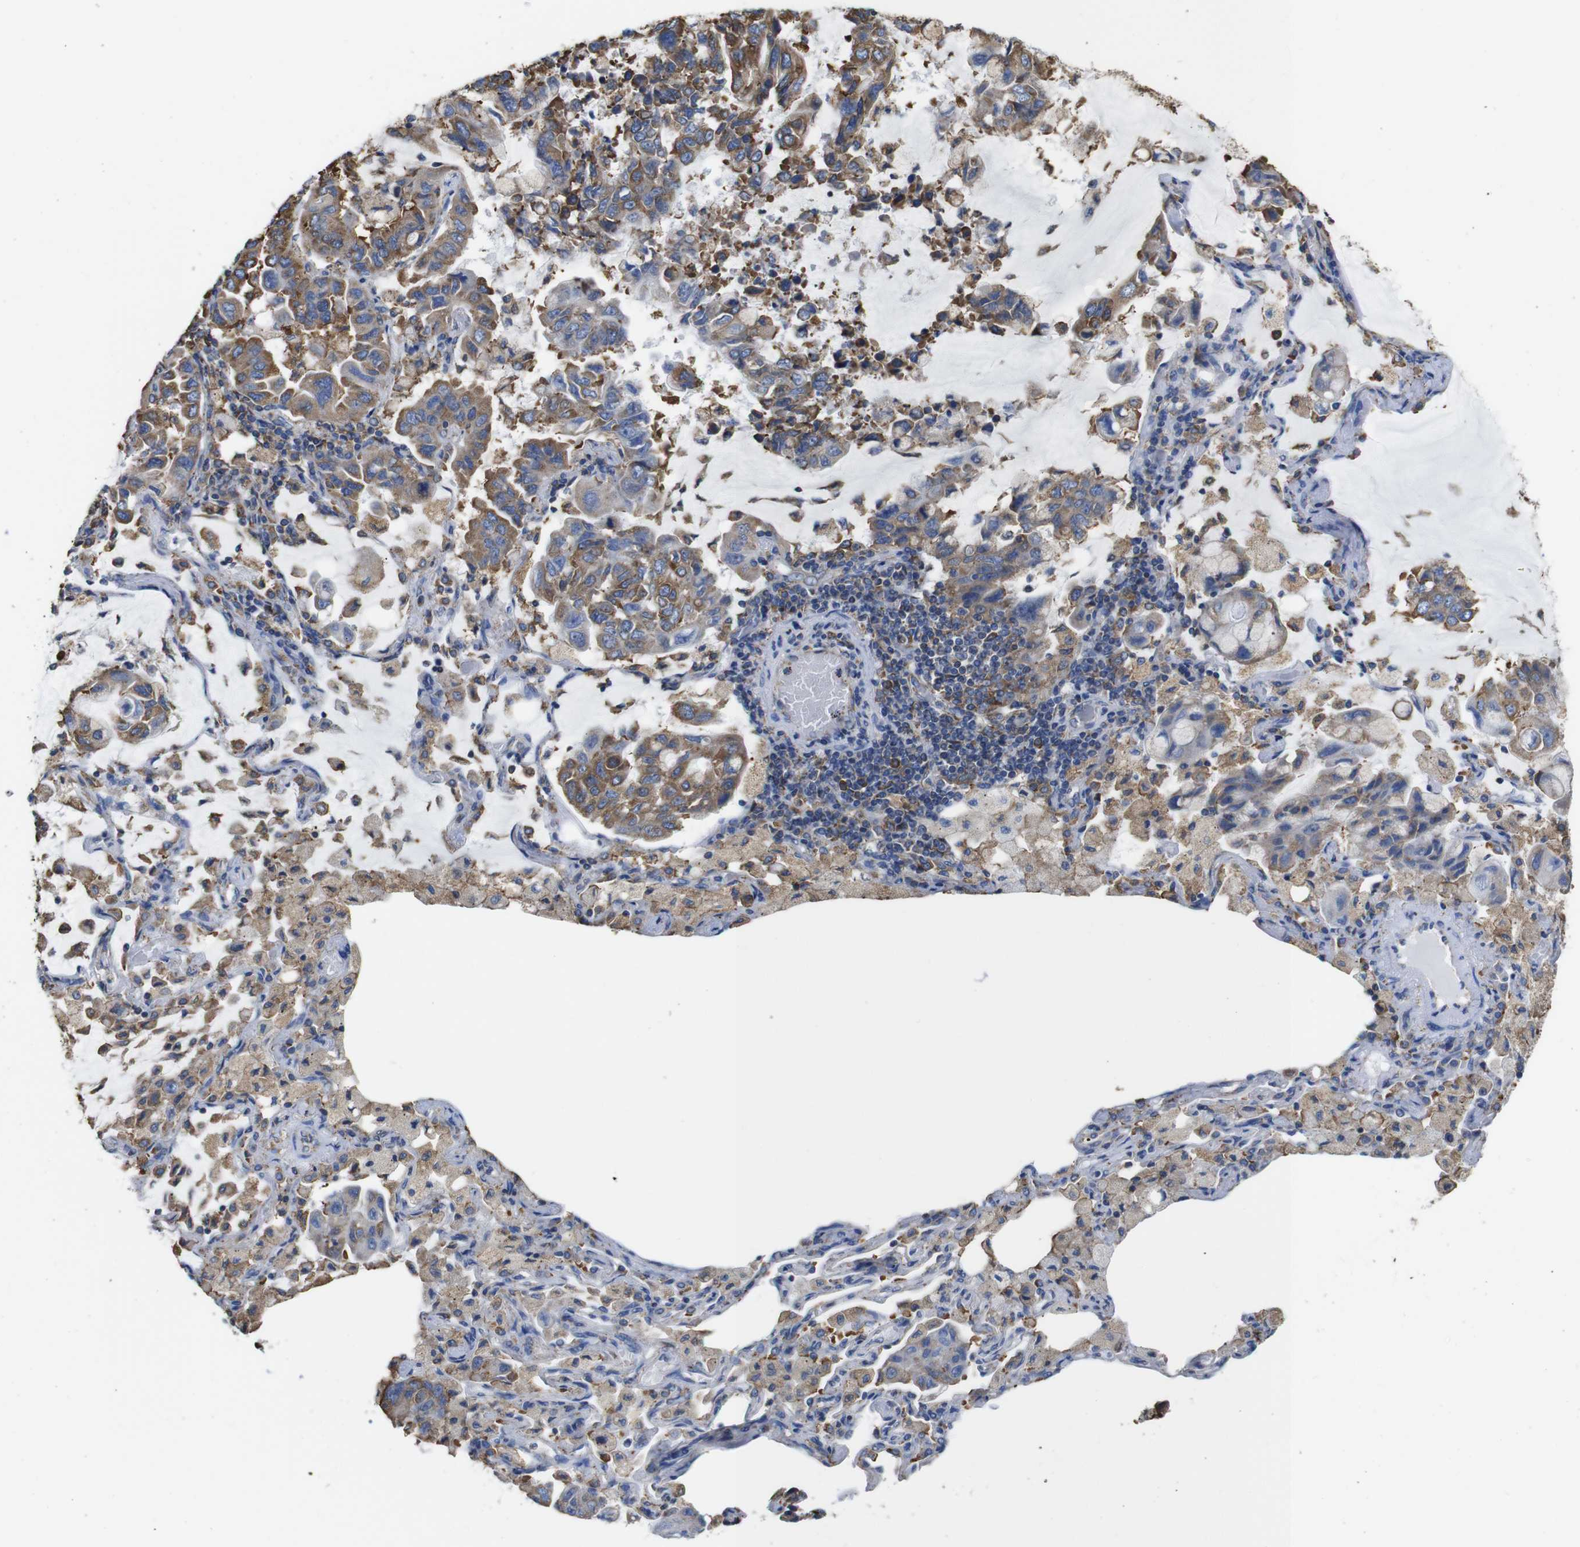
{"staining": {"intensity": "moderate", "quantity": ">75%", "location": "cytoplasmic/membranous"}, "tissue": "lung cancer", "cell_type": "Tumor cells", "image_type": "cancer", "snomed": [{"axis": "morphology", "description": "Adenocarcinoma, NOS"}, {"axis": "topography", "description": "Lung"}], "caption": "Lung adenocarcinoma stained for a protein (brown) exhibits moderate cytoplasmic/membranous positive expression in approximately >75% of tumor cells.", "gene": "PPIB", "patient": {"sex": "male", "age": 64}}